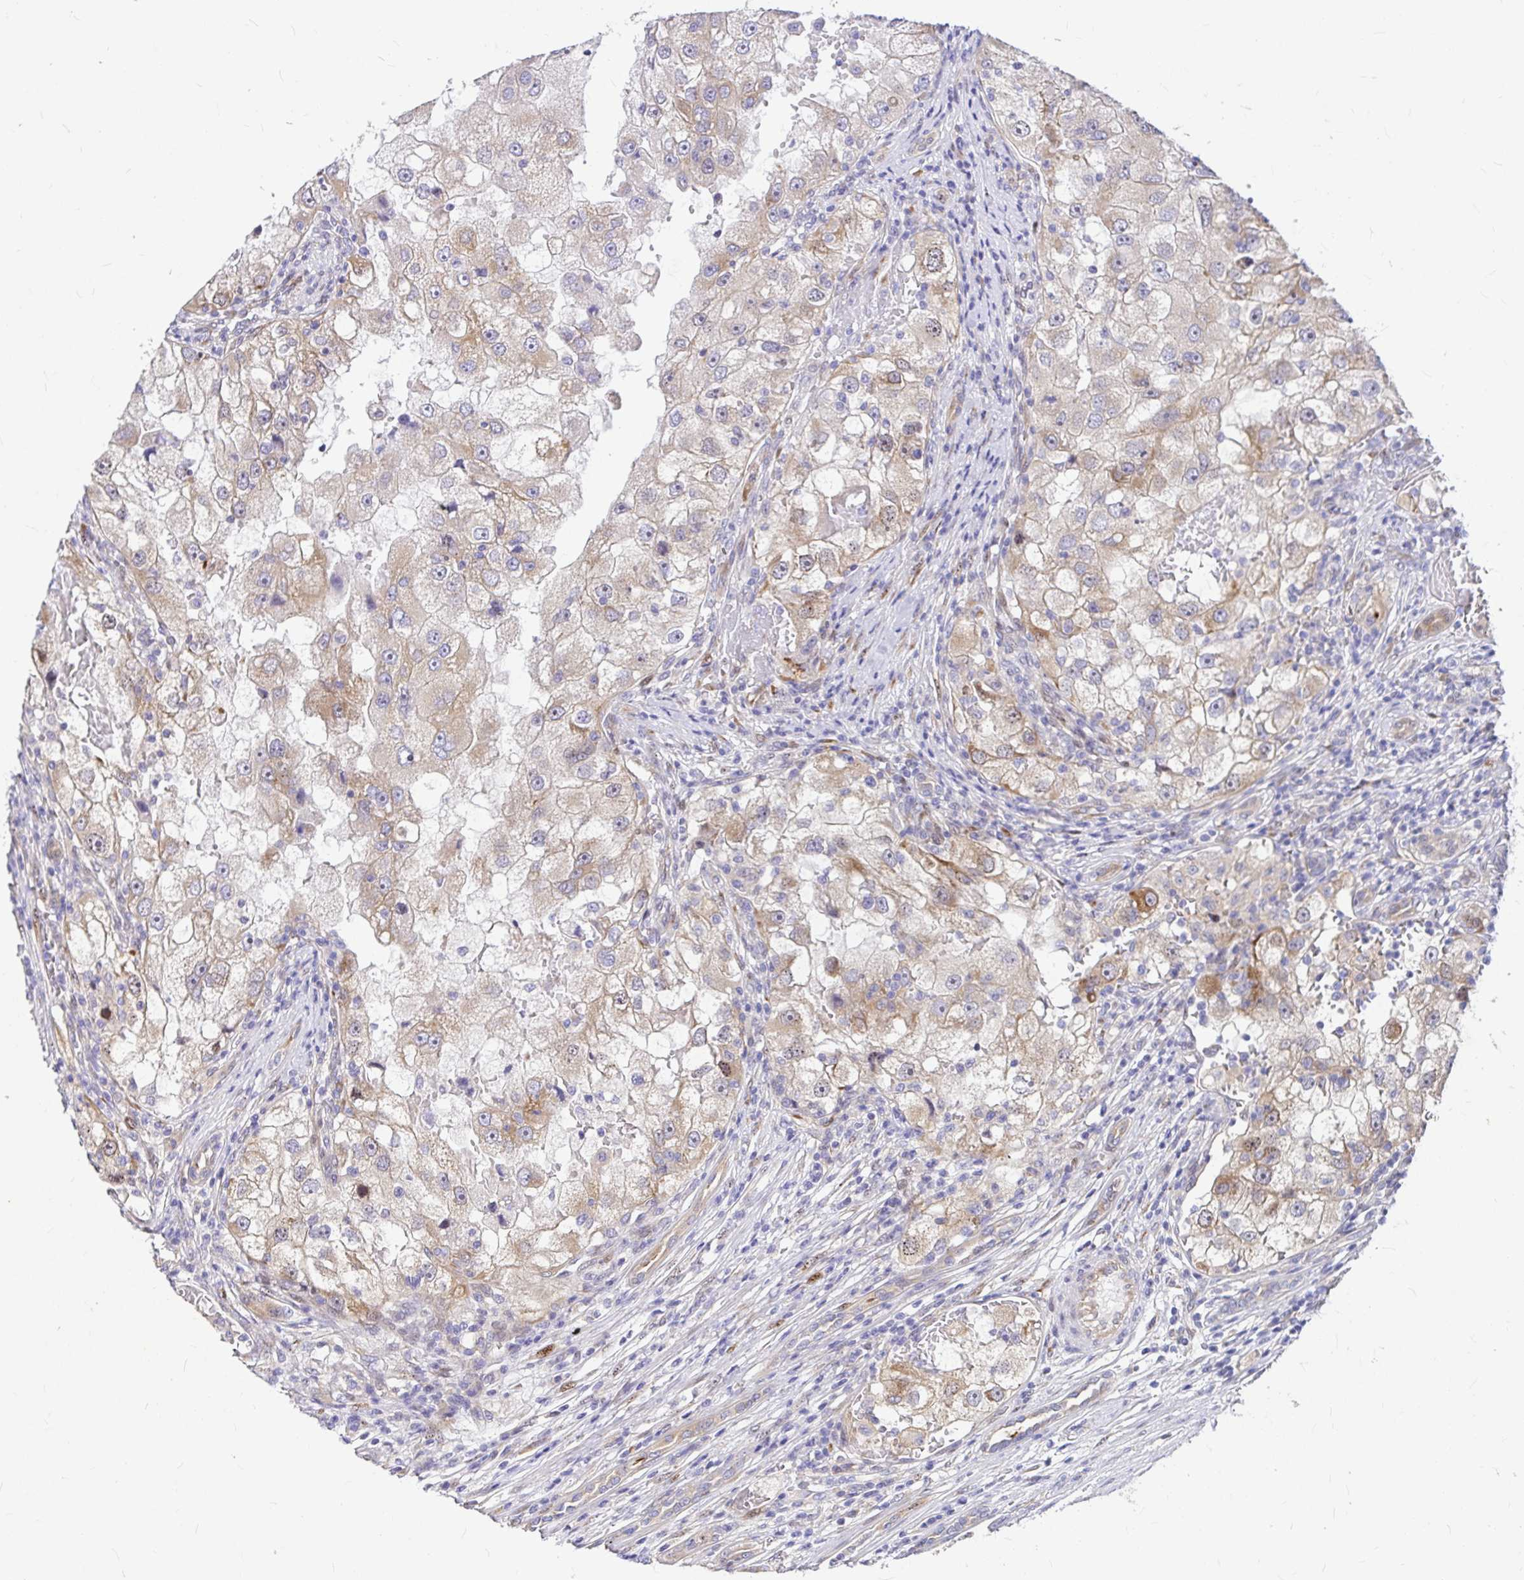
{"staining": {"intensity": "weak", "quantity": "25%-75%", "location": "cytoplasmic/membranous"}, "tissue": "renal cancer", "cell_type": "Tumor cells", "image_type": "cancer", "snomed": [{"axis": "morphology", "description": "Adenocarcinoma, NOS"}, {"axis": "topography", "description": "Kidney"}], "caption": "Renal cancer stained with DAB immunohistochemistry (IHC) shows low levels of weak cytoplasmic/membranous positivity in about 25%-75% of tumor cells.", "gene": "GABBR2", "patient": {"sex": "male", "age": 63}}